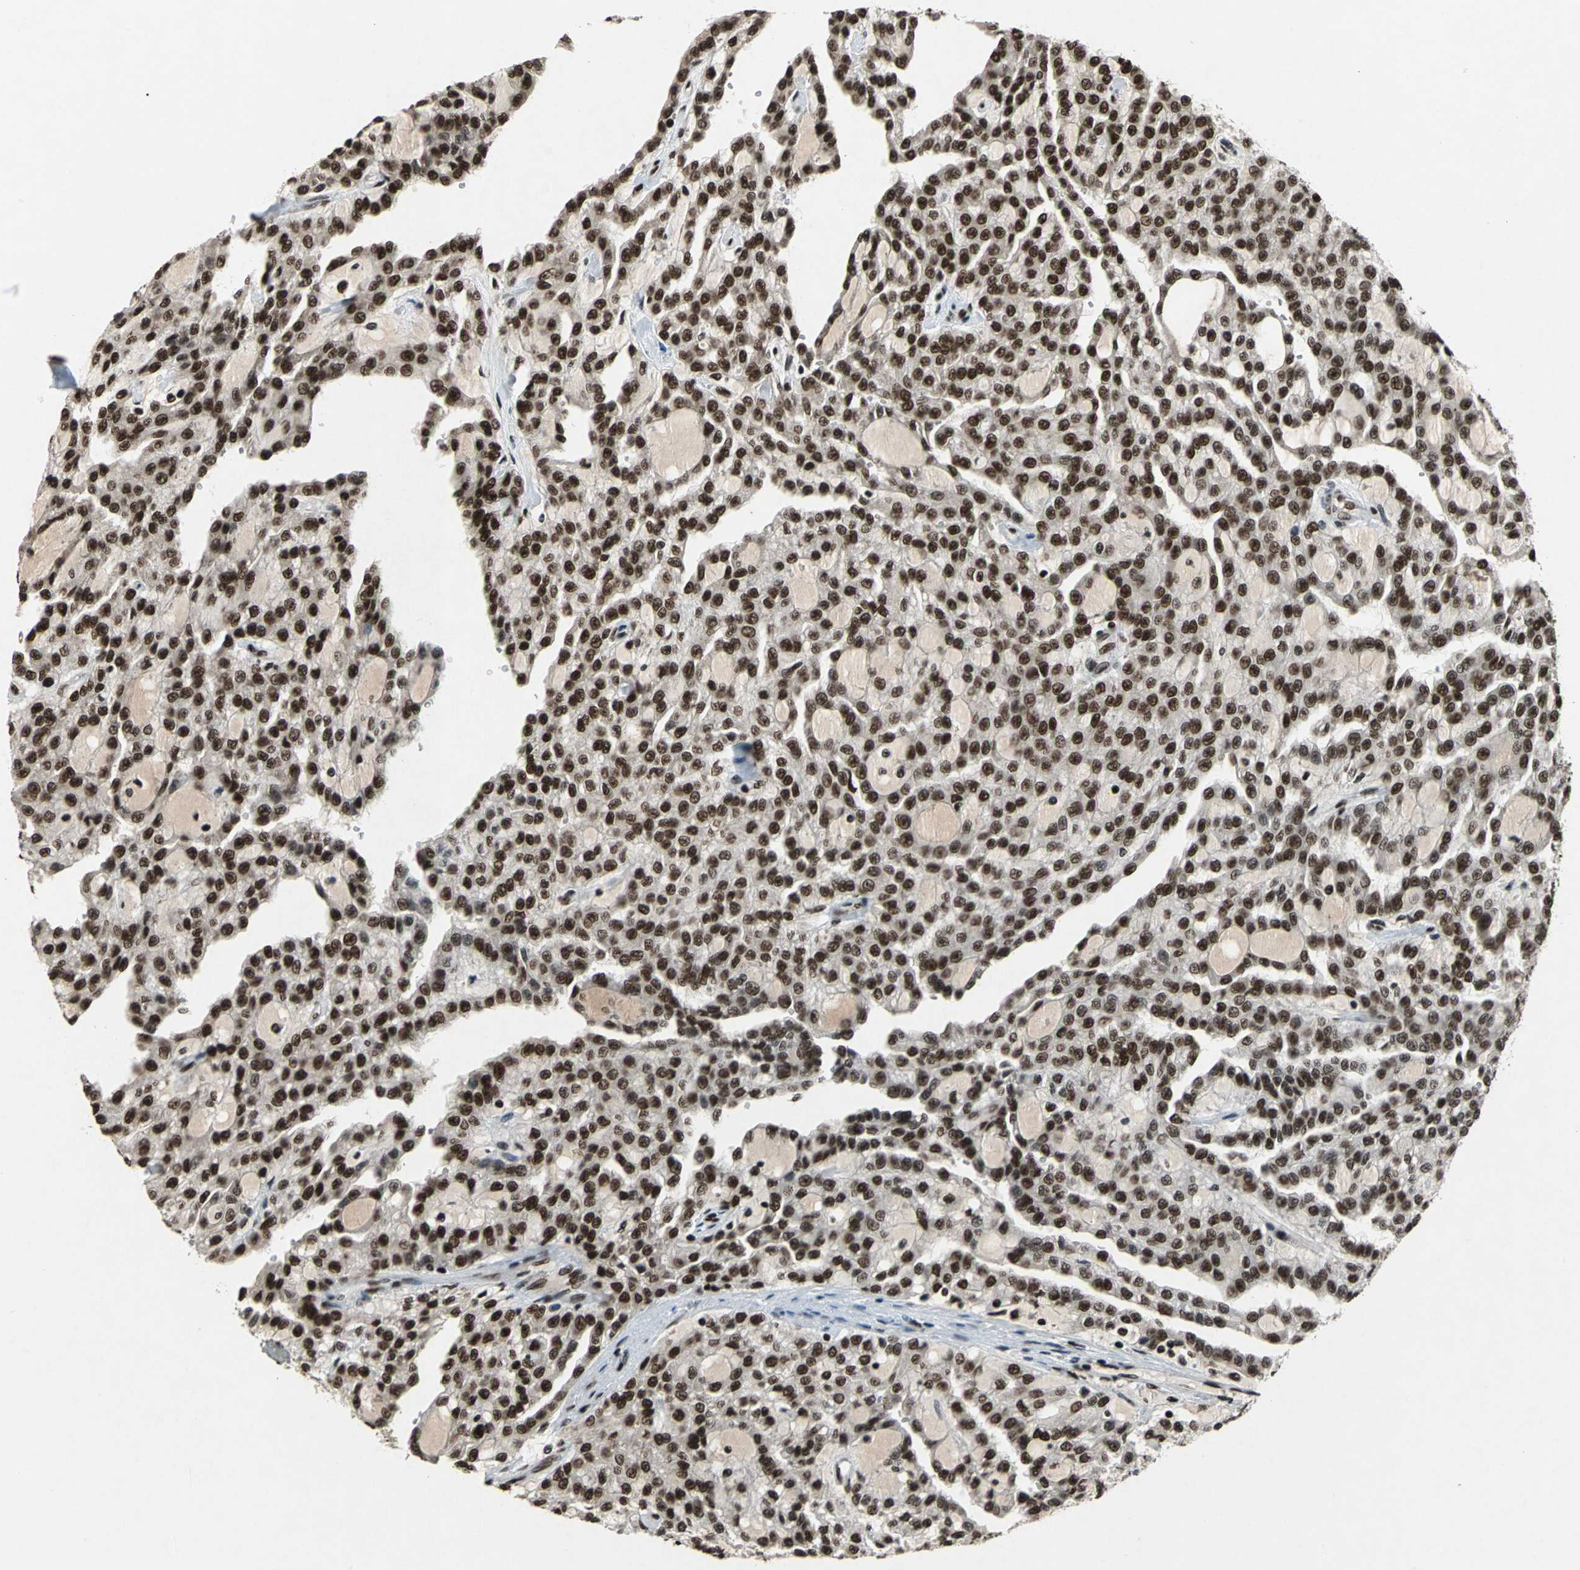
{"staining": {"intensity": "strong", "quantity": ">75%", "location": "nuclear"}, "tissue": "renal cancer", "cell_type": "Tumor cells", "image_type": "cancer", "snomed": [{"axis": "morphology", "description": "Adenocarcinoma, NOS"}, {"axis": "topography", "description": "Kidney"}], "caption": "Immunohistochemistry of adenocarcinoma (renal) demonstrates high levels of strong nuclear positivity in about >75% of tumor cells.", "gene": "MTA2", "patient": {"sex": "male", "age": 63}}